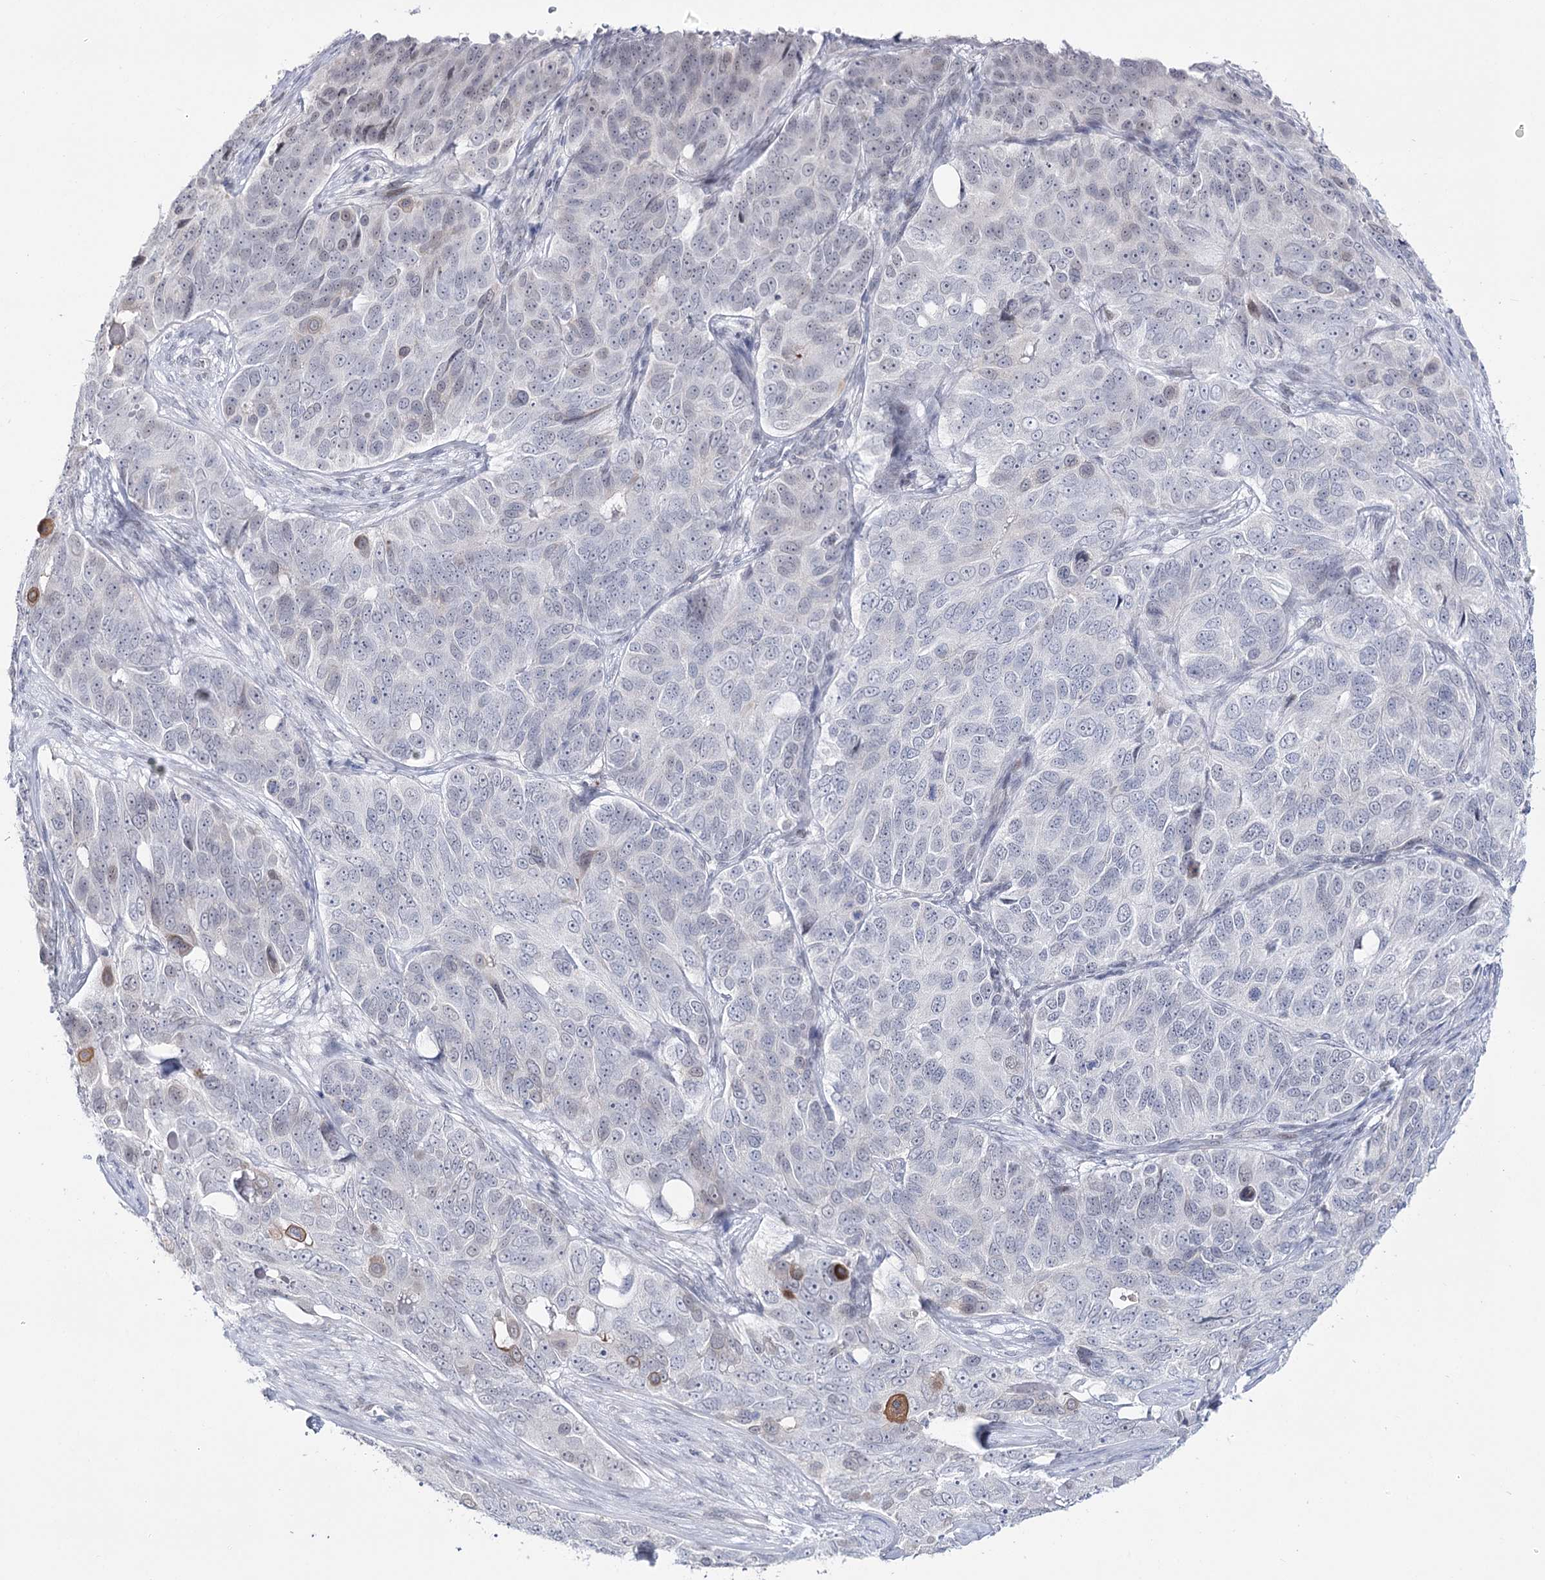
{"staining": {"intensity": "negative", "quantity": "none", "location": "none"}, "tissue": "ovarian cancer", "cell_type": "Tumor cells", "image_type": "cancer", "snomed": [{"axis": "morphology", "description": "Carcinoma, endometroid"}, {"axis": "topography", "description": "Ovary"}], "caption": "Tumor cells are negative for protein expression in human ovarian cancer (endometroid carcinoma).", "gene": "RBM15B", "patient": {"sex": "female", "age": 51}}